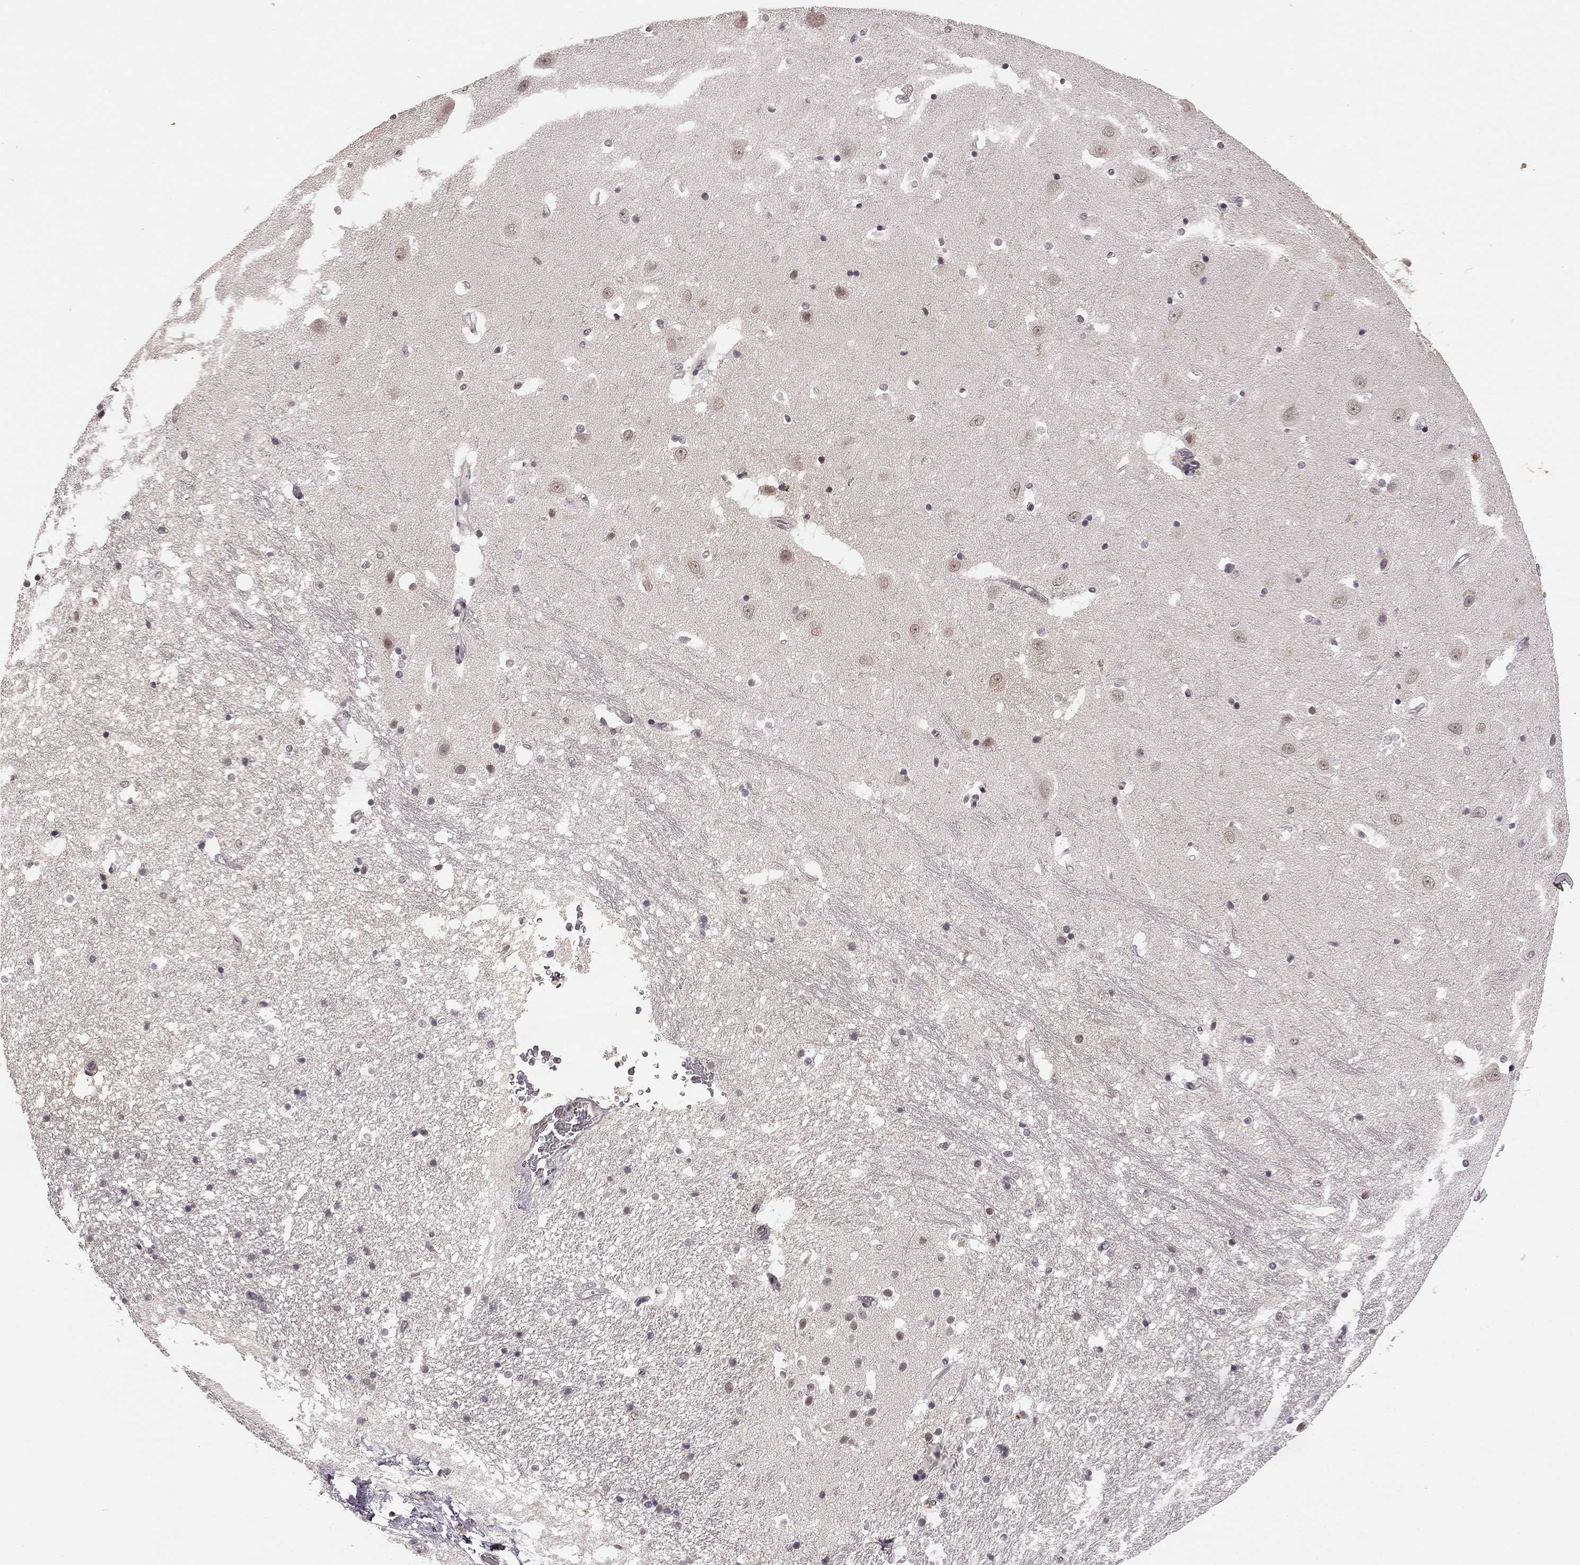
{"staining": {"intensity": "negative", "quantity": "none", "location": "none"}, "tissue": "hippocampus", "cell_type": "Glial cells", "image_type": "normal", "snomed": [{"axis": "morphology", "description": "Normal tissue, NOS"}, {"axis": "topography", "description": "Hippocampus"}], "caption": "A high-resolution image shows immunohistochemistry staining of unremarkable hippocampus, which demonstrates no significant staining in glial cells. (Immunohistochemistry (ihc), brightfield microscopy, high magnification).", "gene": "HCN4", "patient": {"sex": "male", "age": 44}}